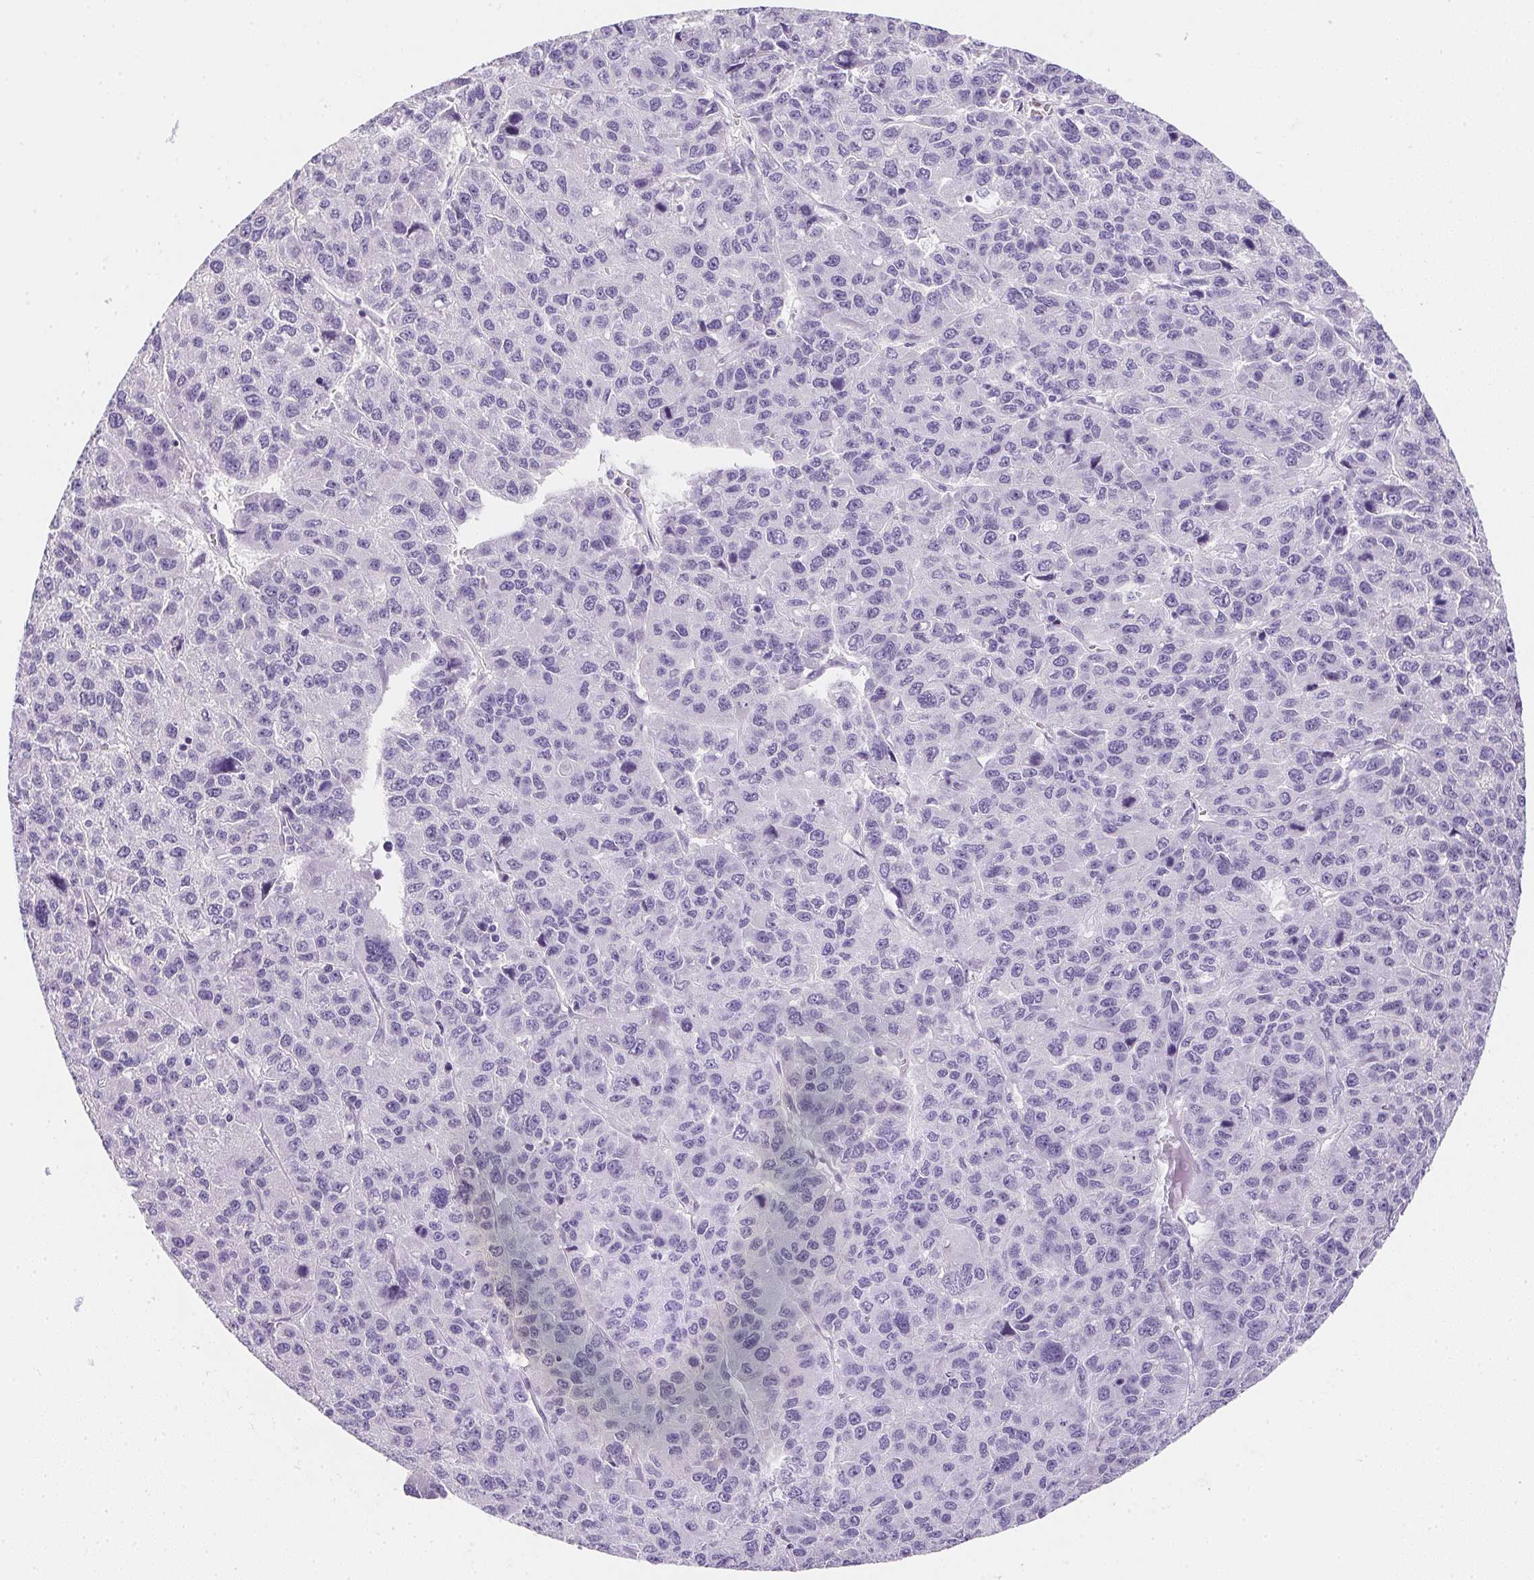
{"staining": {"intensity": "negative", "quantity": "none", "location": "none"}, "tissue": "liver cancer", "cell_type": "Tumor cells", "image_type": "cancer", "snomed": [{"axis": "morphology", "description": "Carcinoma, Hepatocellular, NOS"}, {"axis": "topography", "description": "Liver"}], "caption": "Micrograph shows no protein expression in tumor cells of liver cancer (hepatocellular carcinoma) tissue. The staining was performed using DAB to visualize the protein expression in brown, while the nuclei were stained in blue with hematoxylin (Magnification: 20x).", "gene": "AQP5", "patient": {"sex": "male", "age": 69}}